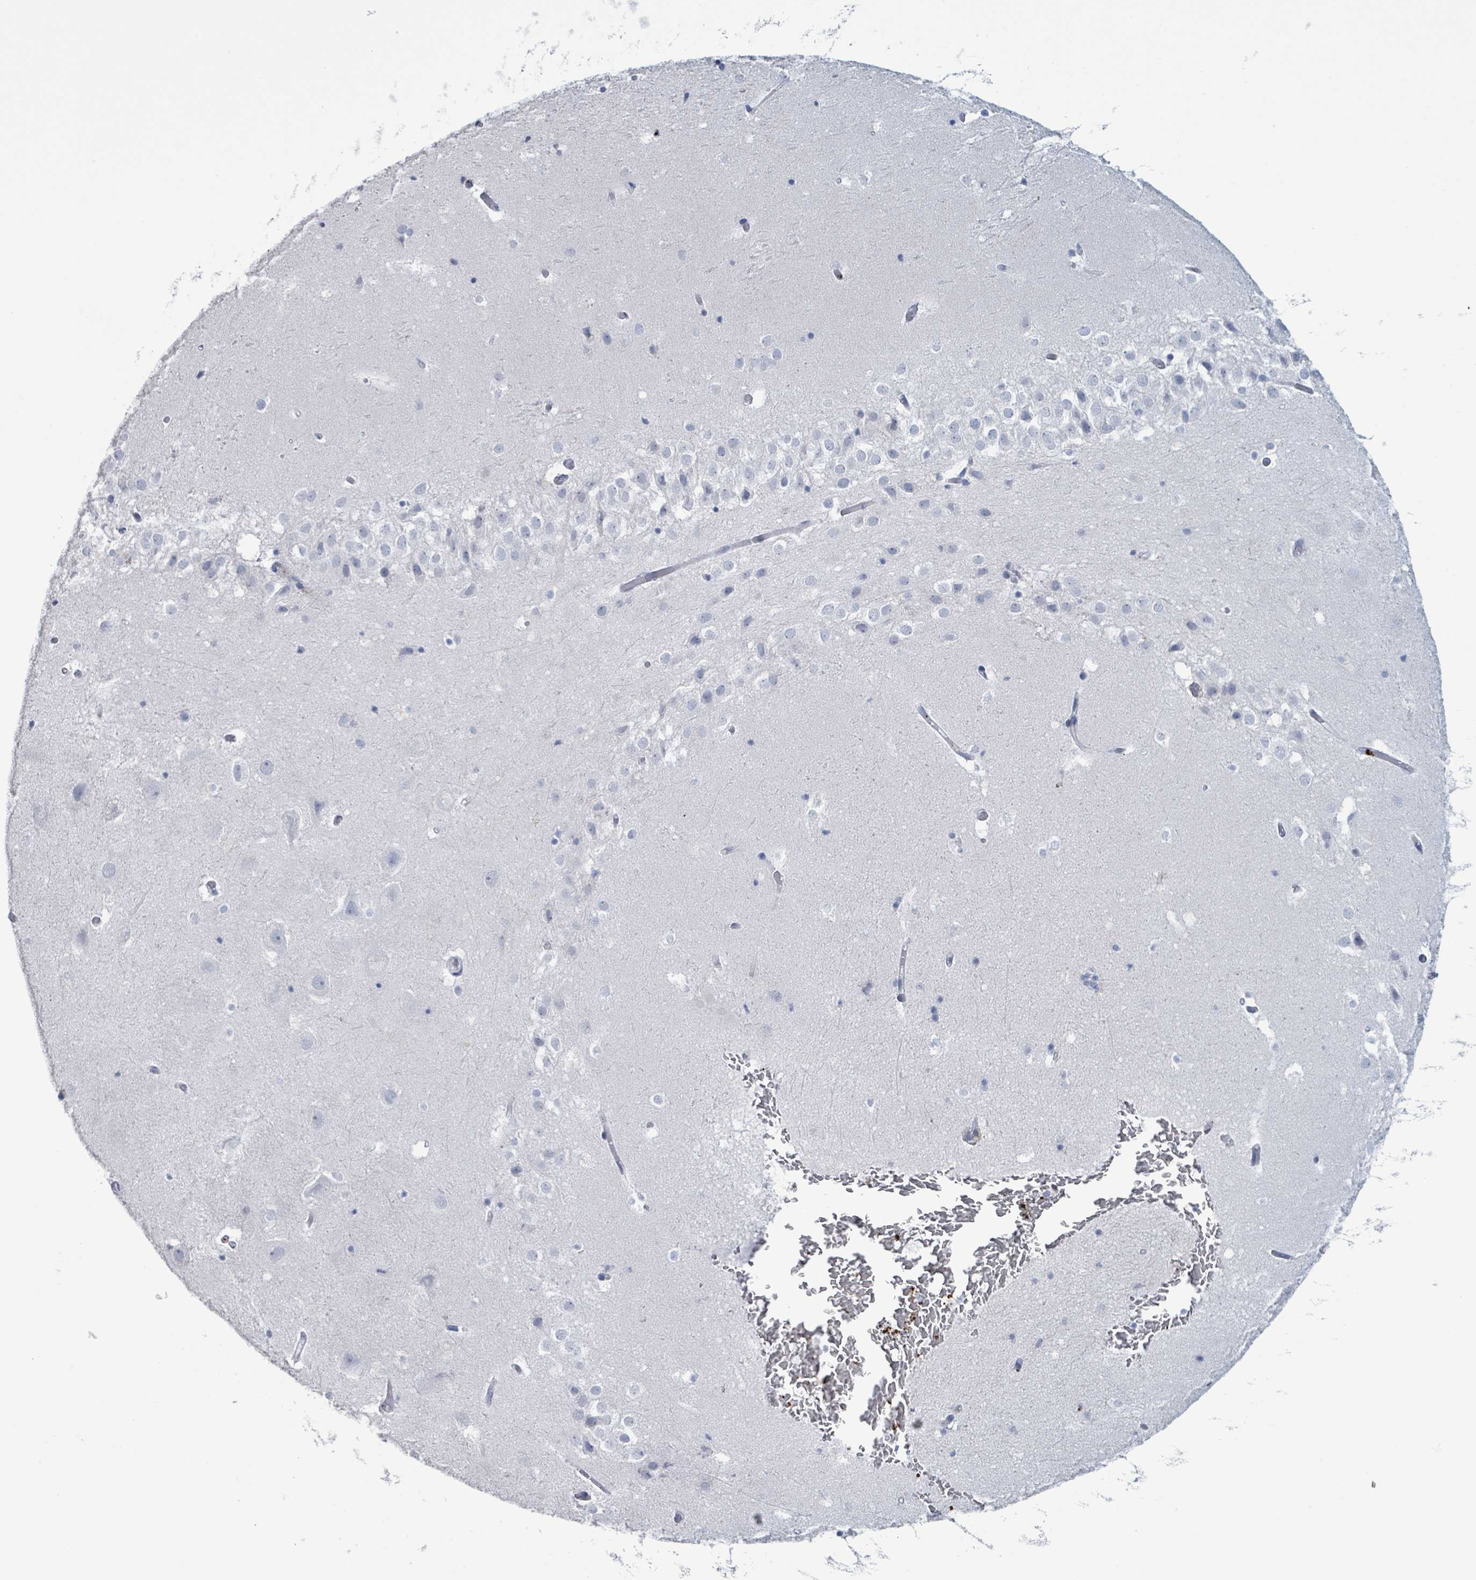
{"staining": {"intensity": "negative", "quantity": "none", "location": "none"}, "tissue": "hippocampus", "cell_type": "Glial cells", "image_type": "normal", "snomed": [{"axis": "morphology", "description": "Normal tissue, NOS"}, {"axis": "topography", "description": "Hippocampus"}], "caption": "An immunohistochemistry photomicrograph of benign hippocampus is shown. There is no staining in glial cells of hippocampus.", "gene": "PKLR", "patient": {"sex": "female", "age": 52}}